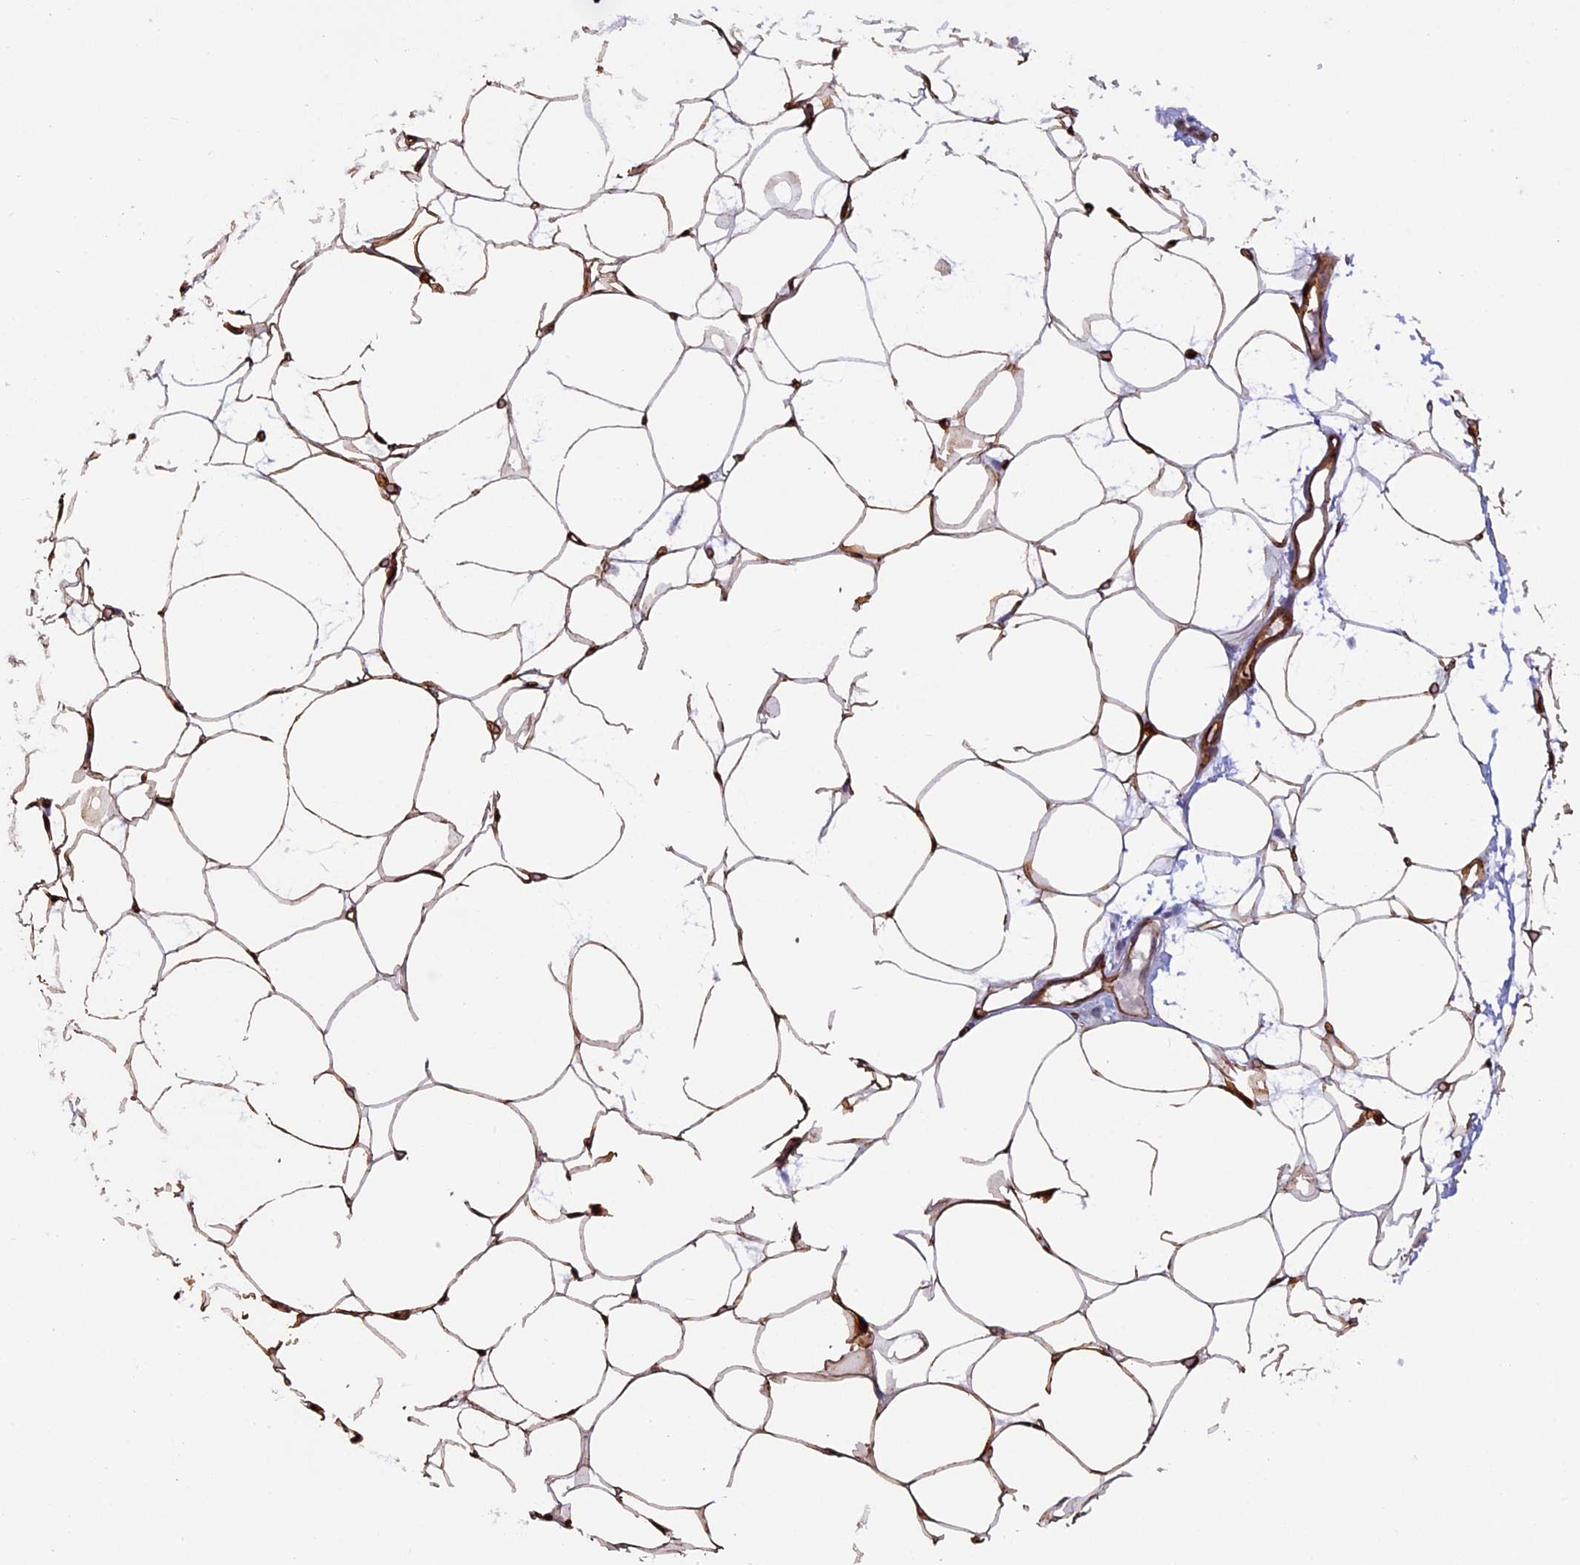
{"staining": {"intensity": "strong", "quantity": ">75%", "location": "cytoplasmic/membranous"}, "tissue": "adipose tissue", "cell_type": "Adipocytes", "image_type": "normal", "snomed": [{"axis": "morphology", "description": "Normal tissue, NOS"}, {"axis": "topography", "description": "Breast"}], "caption": "IHC (DAB (3,3'-diaminobenzidine)) staining of benign human adipose tissue exhibits strong cytoplasmic/membranous protein staining in approximately >75% of adipocytes.", "gene": "IGSF6", "patient": {"sex": "female", "age": 23}}